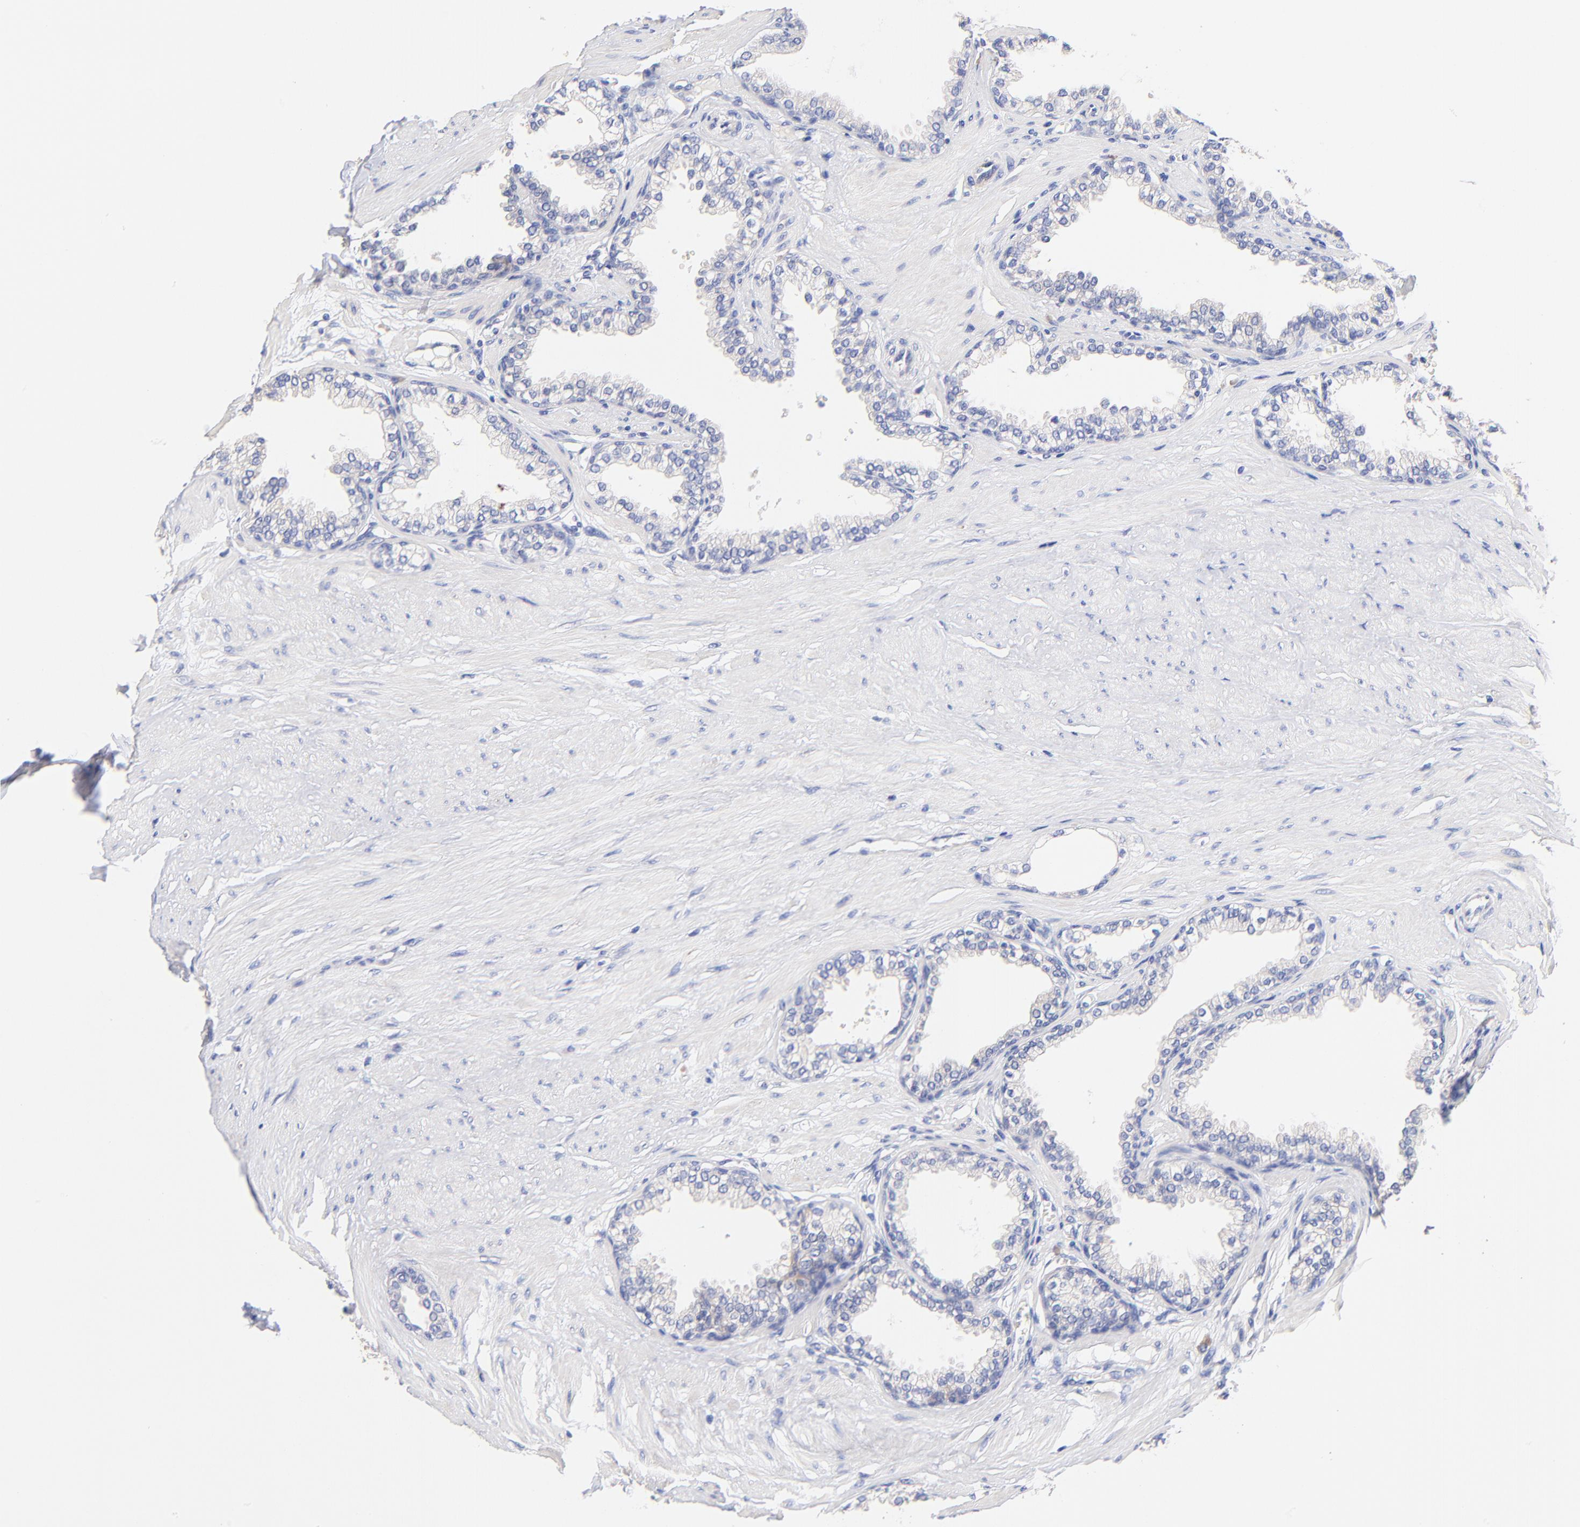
{"staining": {"intensity": "weak", "quantity": ">75%", "location": "cytoplasmic/membranous"}, "tissue": "prostate", "cell_type": "Glandular cells", "image_type": "normal", "snomed": [{"axis": "morphology", "description": "Normal tissue, NOS"}, {"axis": "topography", "description": "Prostate"}], "caption": "A brown stain labels weak cytoplasmic/membranous positivity of a protein in glandular cells of benign prostate.", "gene": "TNFRSF13C", "patient": {"sex": "male", "age": 64}}